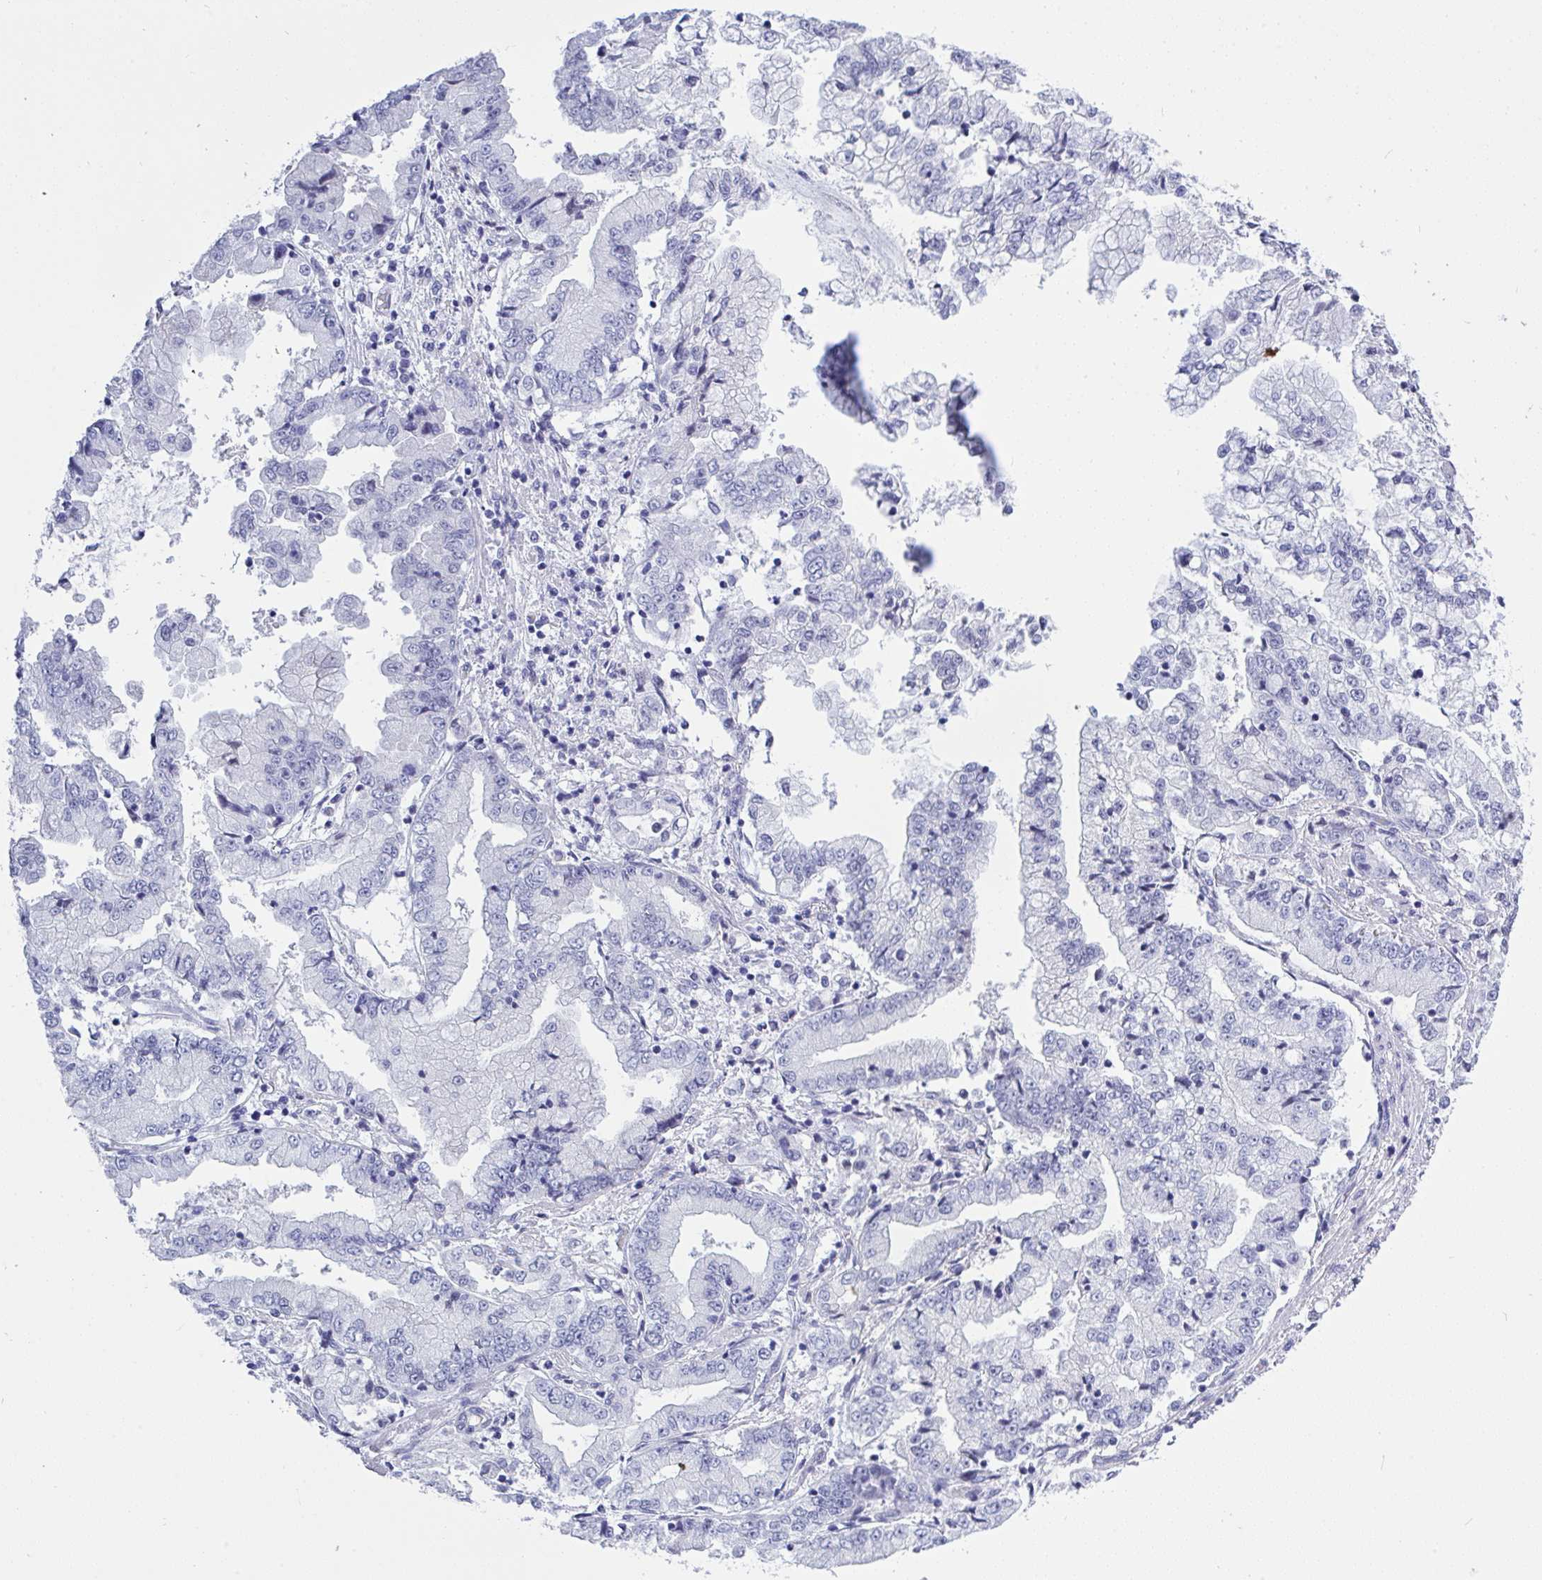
{"staining": {"intensity": "negative", "quantity": "none", "location": "none"}, "tissue": "stomach cancer", "cell_type": "Tumor cells", "image_type": "cancer", "snomed": [{"axis": "morphology", "description": "Adenocarcinoma, NOS"}, {"axis": "topography", "description": "Stomach, upper"}], "caption": "Immunohistochemistry image of neoplastic tissue: stomach adenocarcinoma stained with DAB demonstrates no significant protein expression in tumor cells.", "gene": "MFSD4A", "patient": {"sex": "female", "age": 74}}